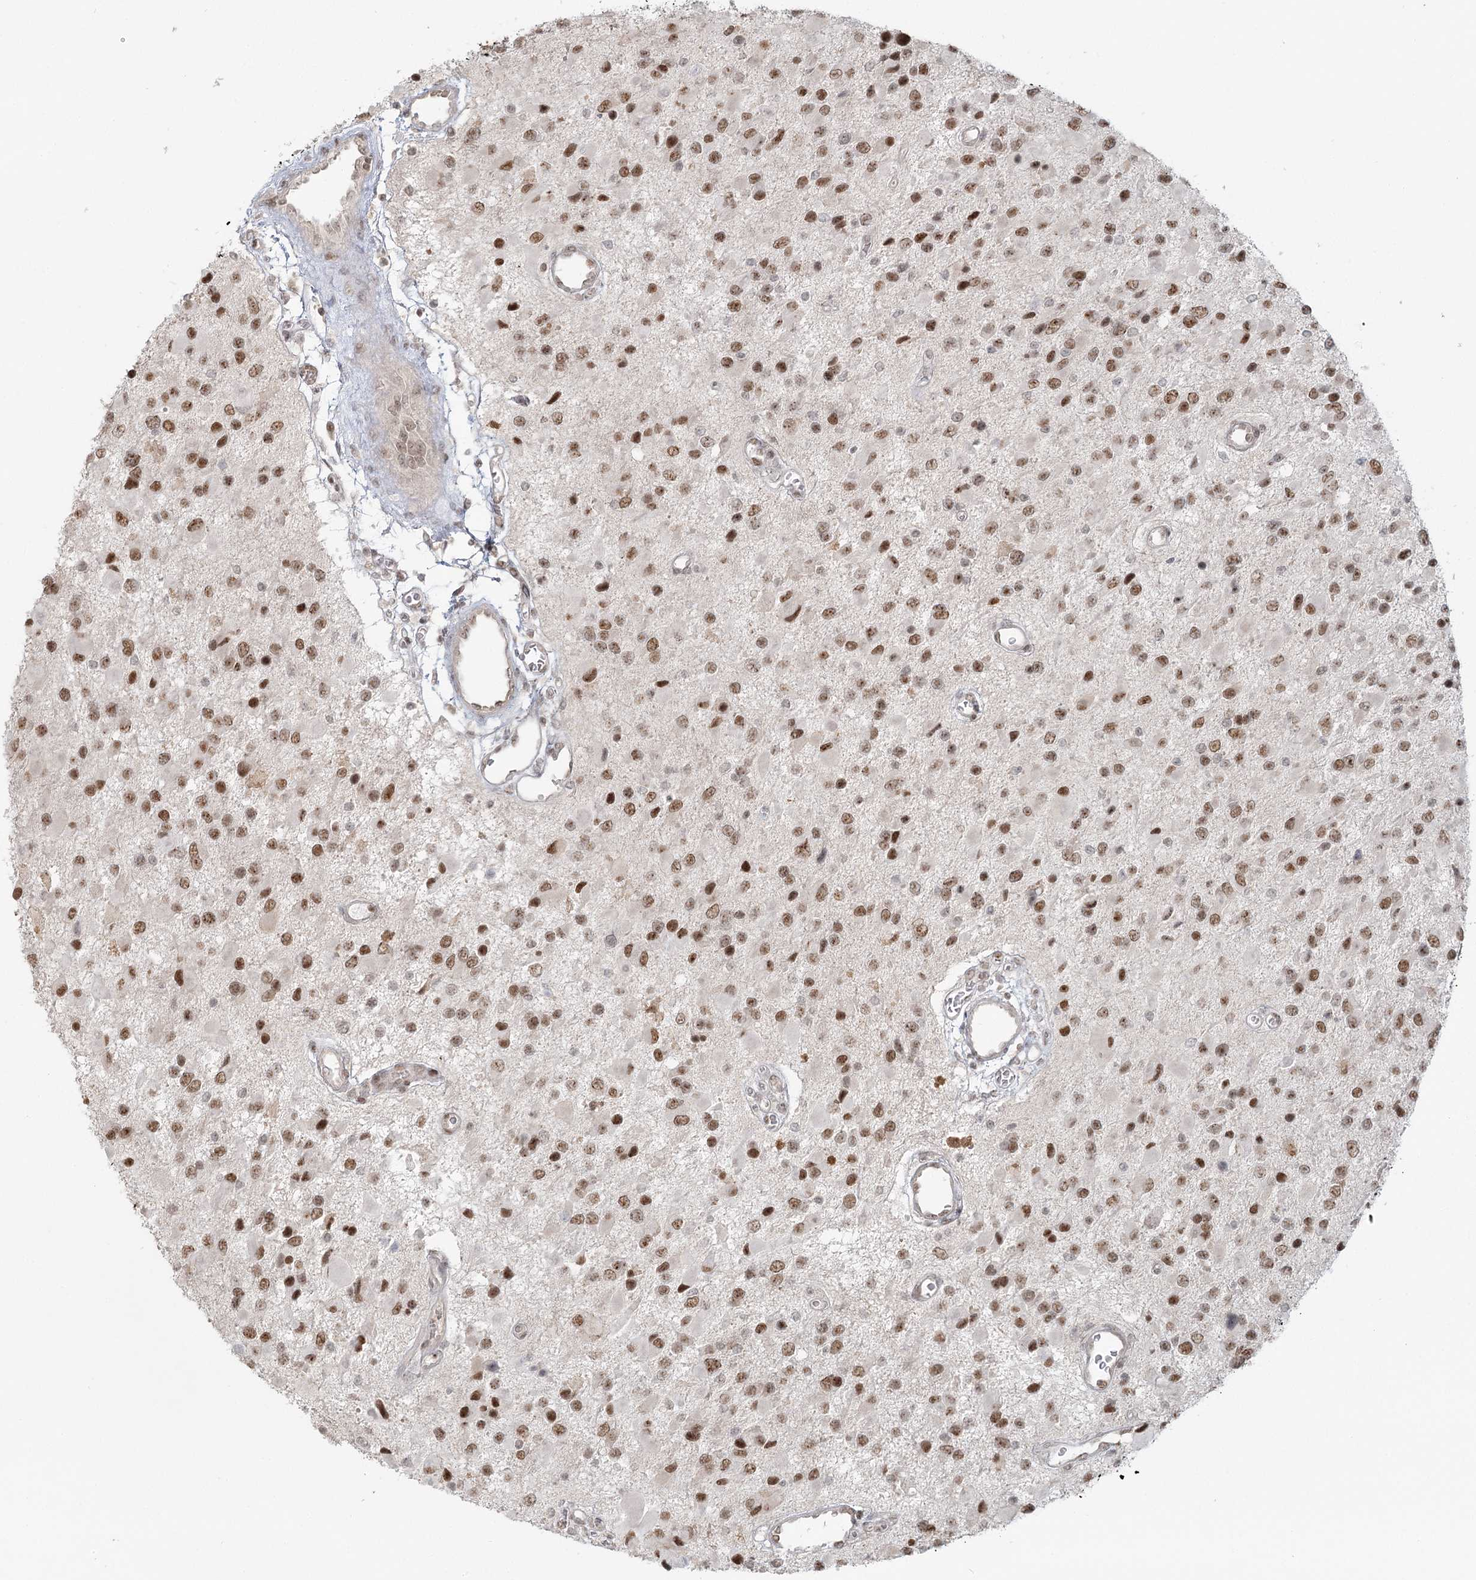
{"staining": {"intensity": "moderate", "quantity": ">75%", "location": "nuclear"}, "tissue": "glioma", "cell_type": "Tumor cells", "image_type": "cancer", "snomed": [{"axis": "morphology", "description": "Glioma, malignant, High grade"}, {"axis": "topography", "description": "Brain"}], "caption": "IHC of human glioma exhibits medium levels of moderate nuclear positivity in approximately >75% of tumor cells.", "gene": "R3HCC1L", "patient": {"sex": "male", "age": 53}}